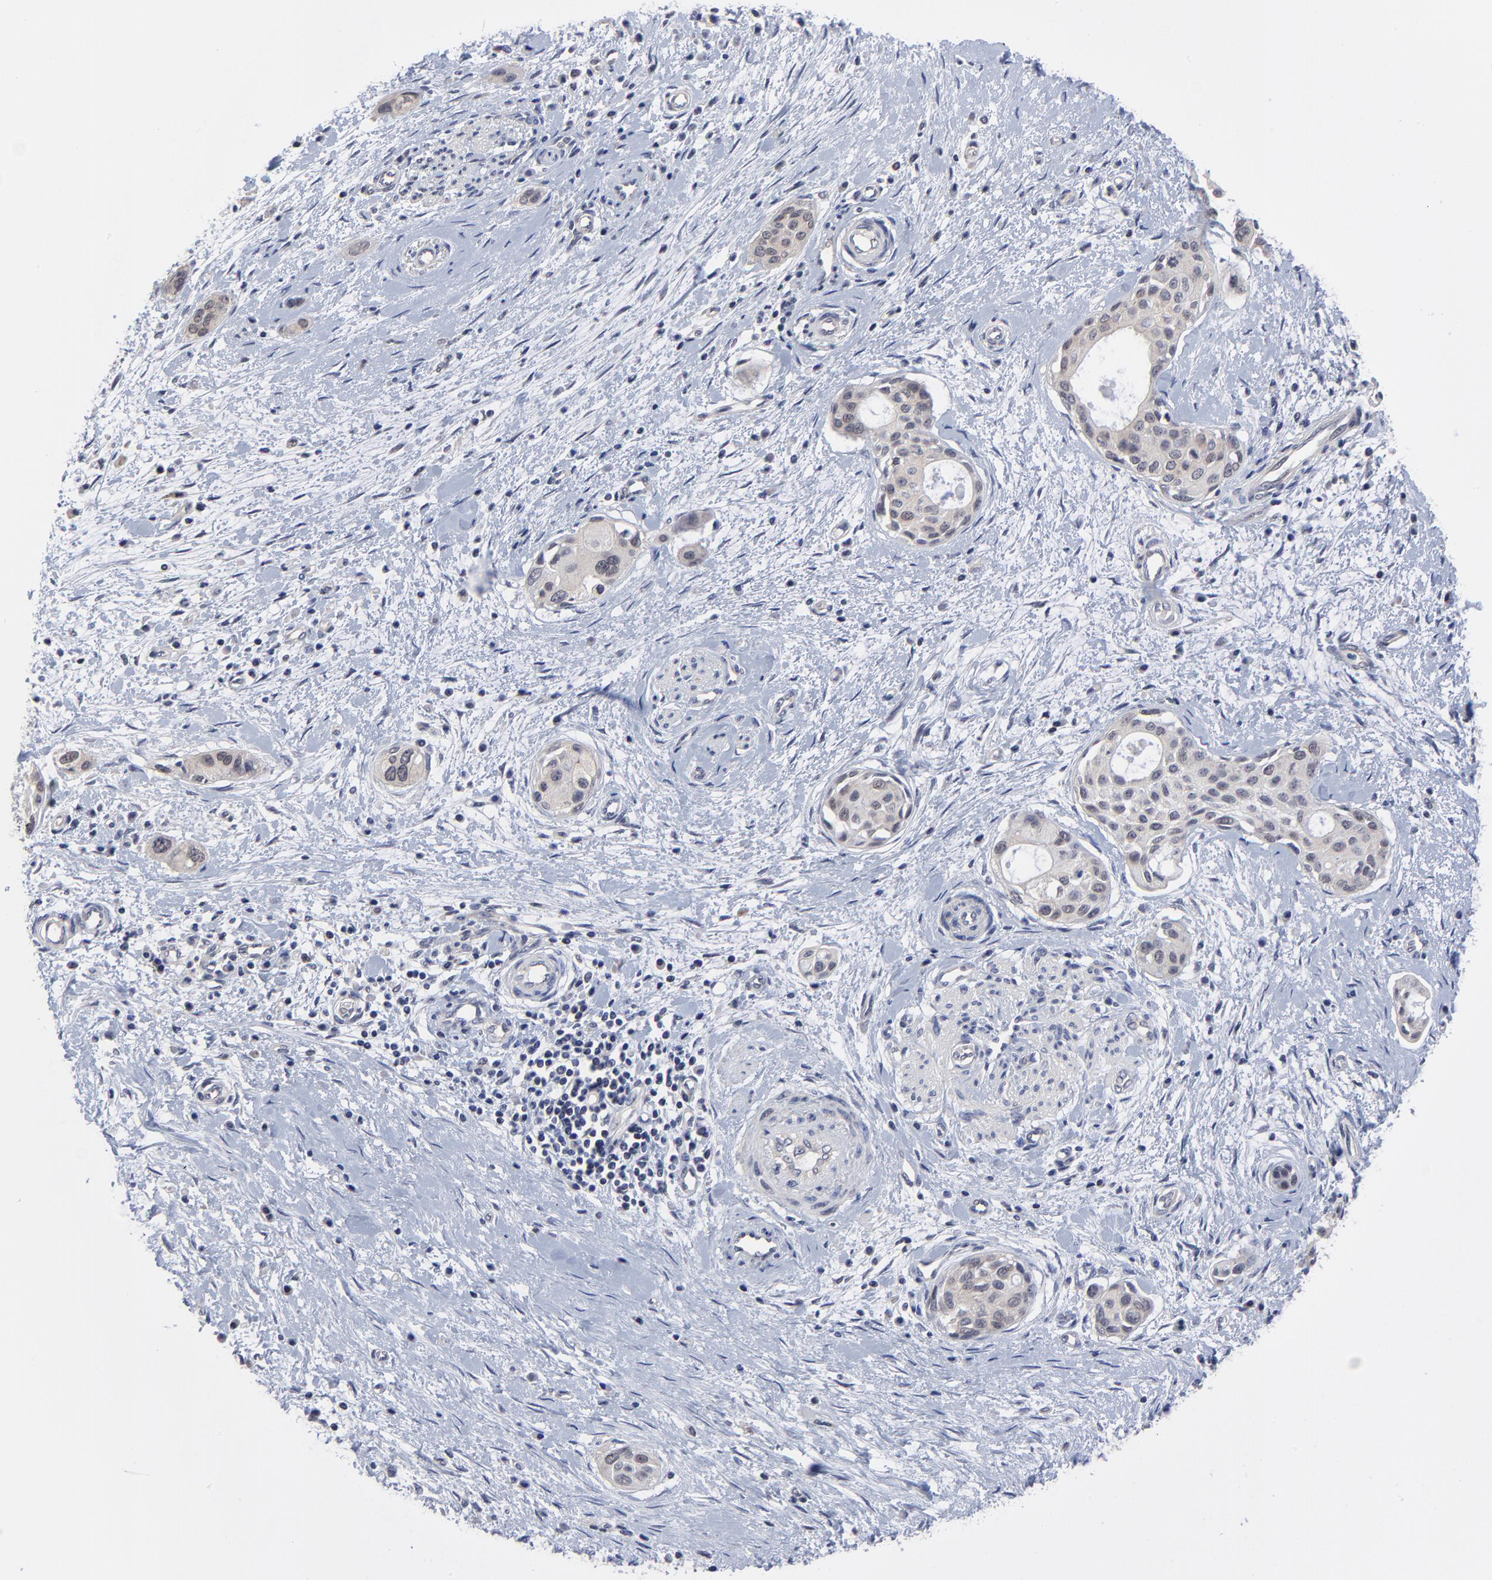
{"staining": {"intensity": "weak", "quantity": ">75%", "location": "cytoplasmic/membranous"}, "tissue": "pancreatic cancer", "cell_type": "Tumor cells", "image_type": "cancer", "snomed": [{"axis": "morphology", "description": "Adenocarcinoma, NOS"}, {"axis": "topography", "description": "Pancreas"}], "caption": "High-magnification brightfield microscopy of pancreatic cancer stained with DAB (3,3'-diaminobenzidine) (brown) and counterstained with hematoxylin (blue). tumor cells exhibit weak cytoplasmic/membranous staining is seen in approximately>75% of cells.", "gene": "FBXO8", "patient": {"sex": "female", "age": 60}}